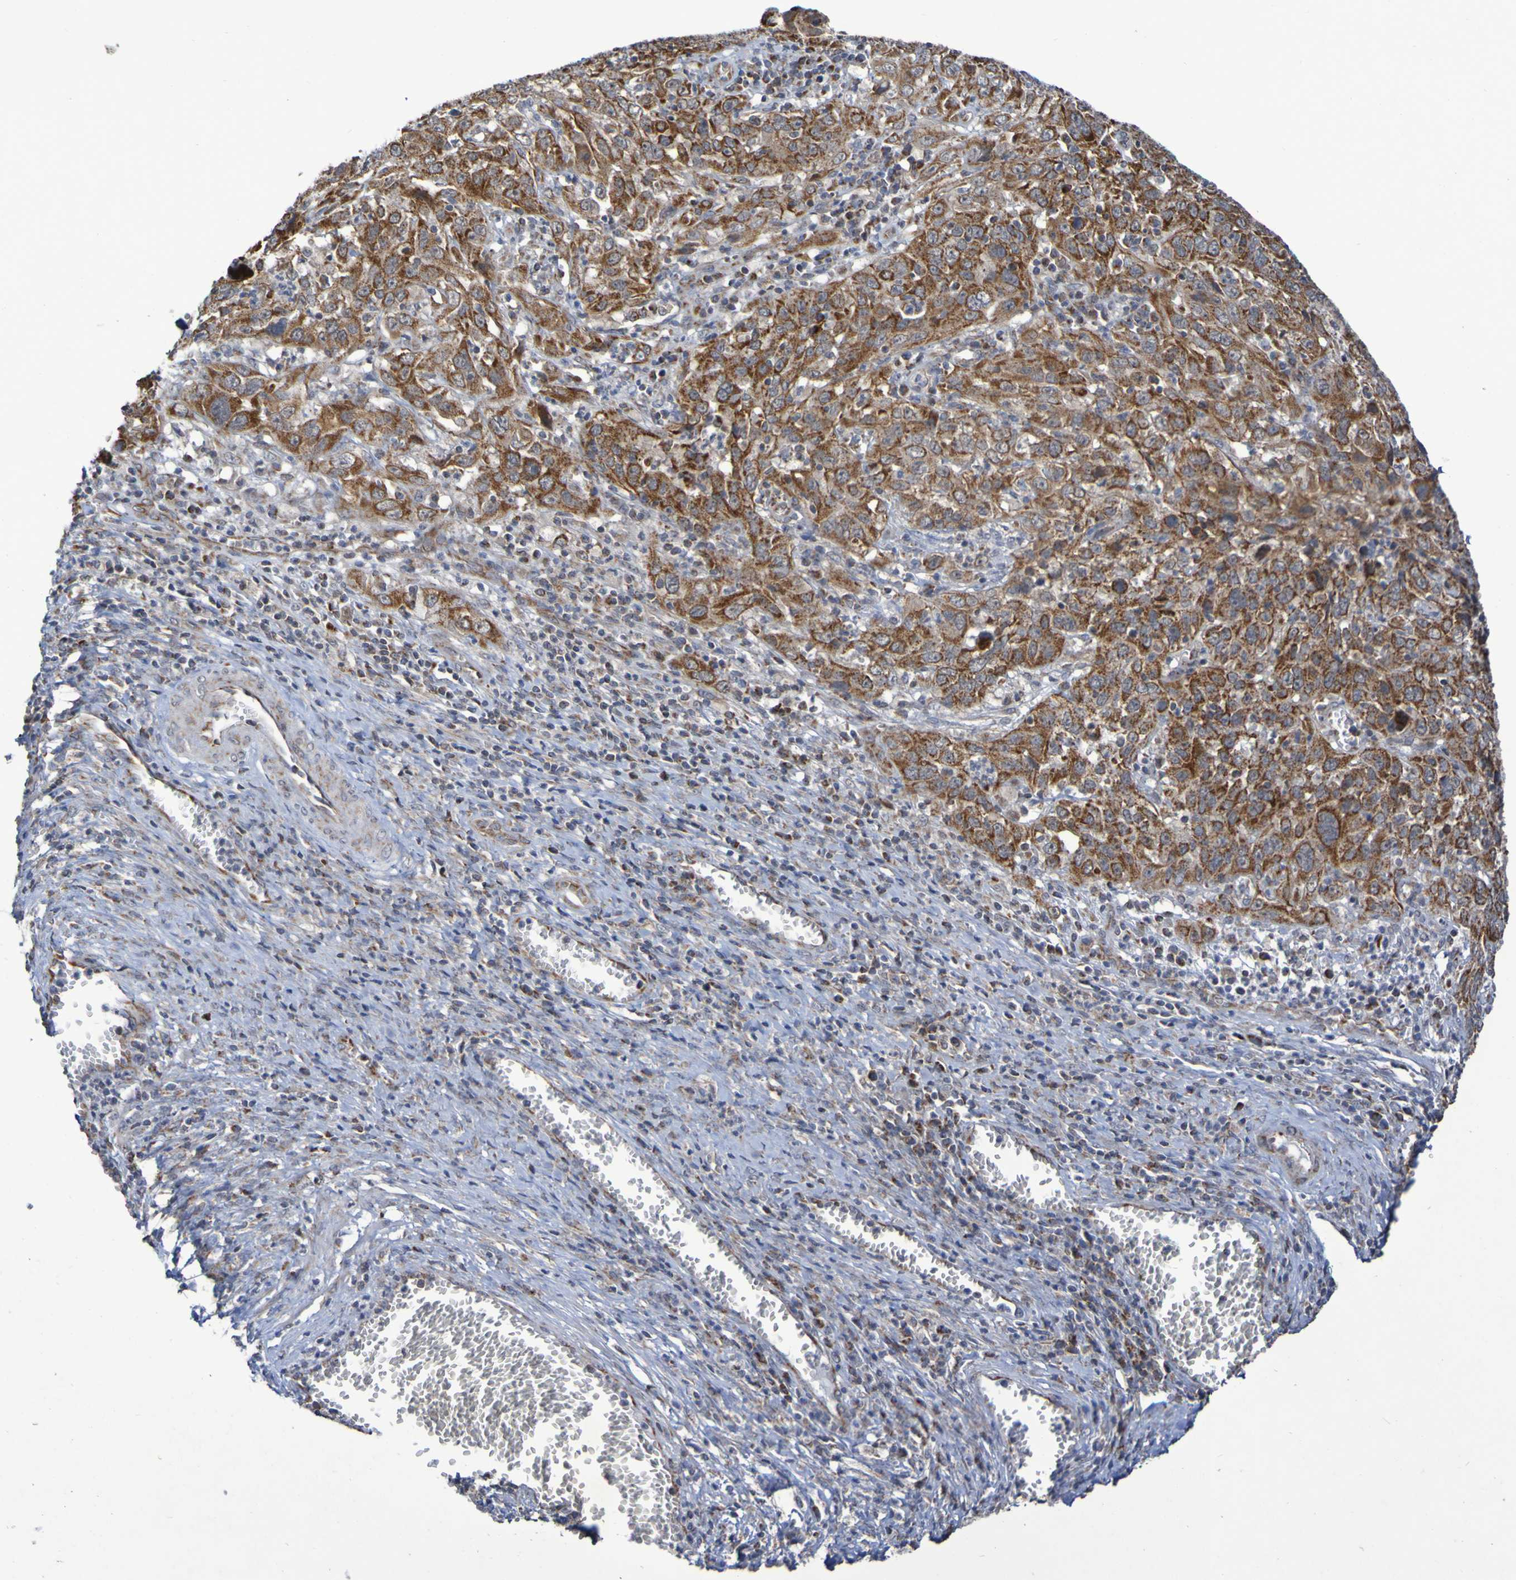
{"staining": {"intensity": "strong", "quantity": ">75%", "location": "cytoplasmic/membranous"}, "tissue": "cervical cancer", "cell_type": "Tumor cells", "image_type": "cancer", "snomed": [{"axis": "morphology", "description": "Squamous cell carcinoma, NOS"}, {"axis": "topography", "description": "Cervix"}], "caption": "Human squamous cell carcinoma (cervical) stained with a brown dye demonstrates strong cytoplasmic/membranous positive positivity in approximately >75% of tumor cells.", "gene": "DVL1", "patient": {"sex": "female", "age": 32}}